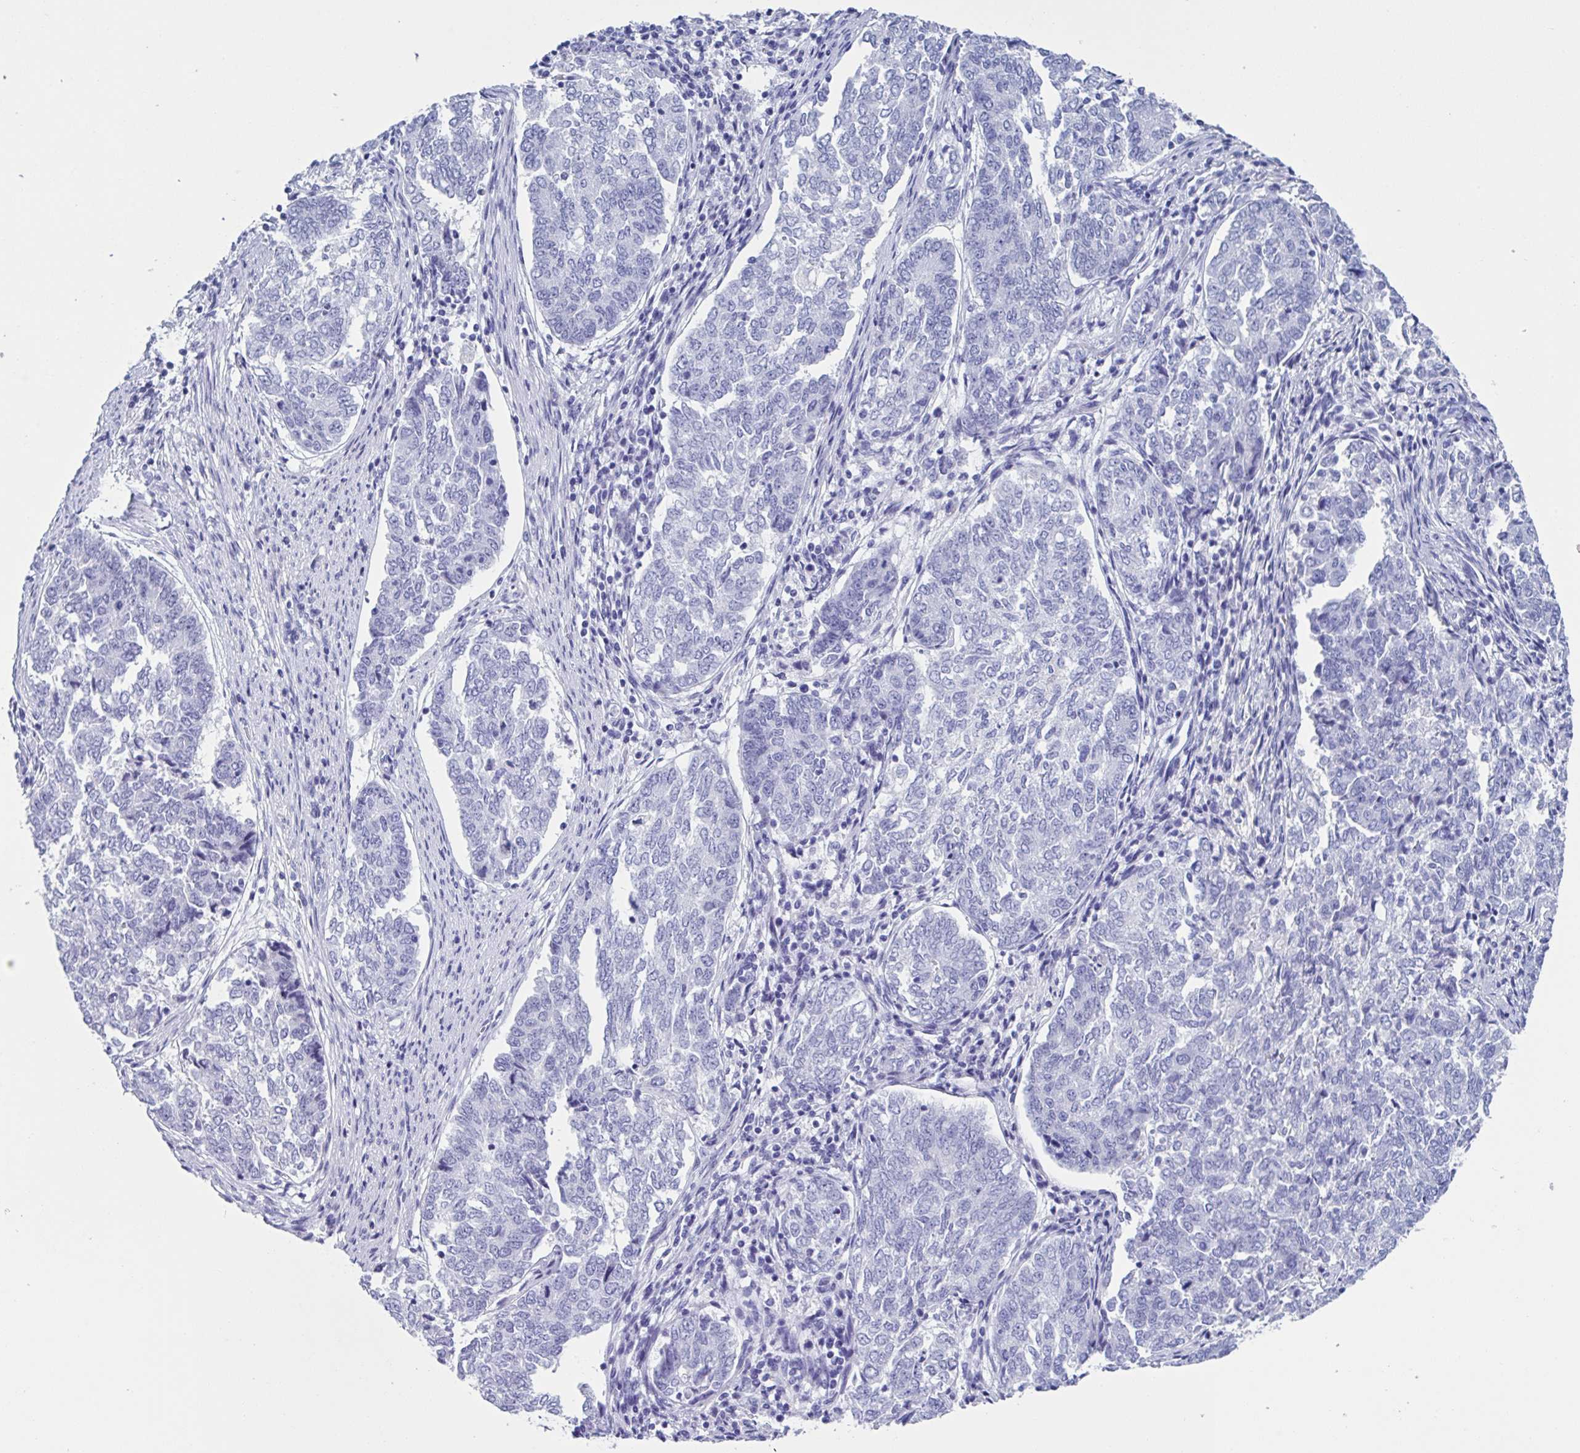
{"staining": {"intensity": "negative", "quantity": "none", "location": "none"}, "tissue": "endometrial cancer", "cell_type": "Tumor cells", "image_type": "cancer", "snomed": [{"axis": "morphology", "description": "Adenocarcinoma, NOS"}, {"axis": "topography", "description": "Endometrium"}], "caption": "This photomicrograph is of endometrial adenocarcinoma stained with immunohistochemistry (IHC) to label a protein in brown with the nuclei are counter-stained blue. There is no positivity in tumor cells.", "gene": "USP35", "patient": {"sex": "female", "age": 80}}